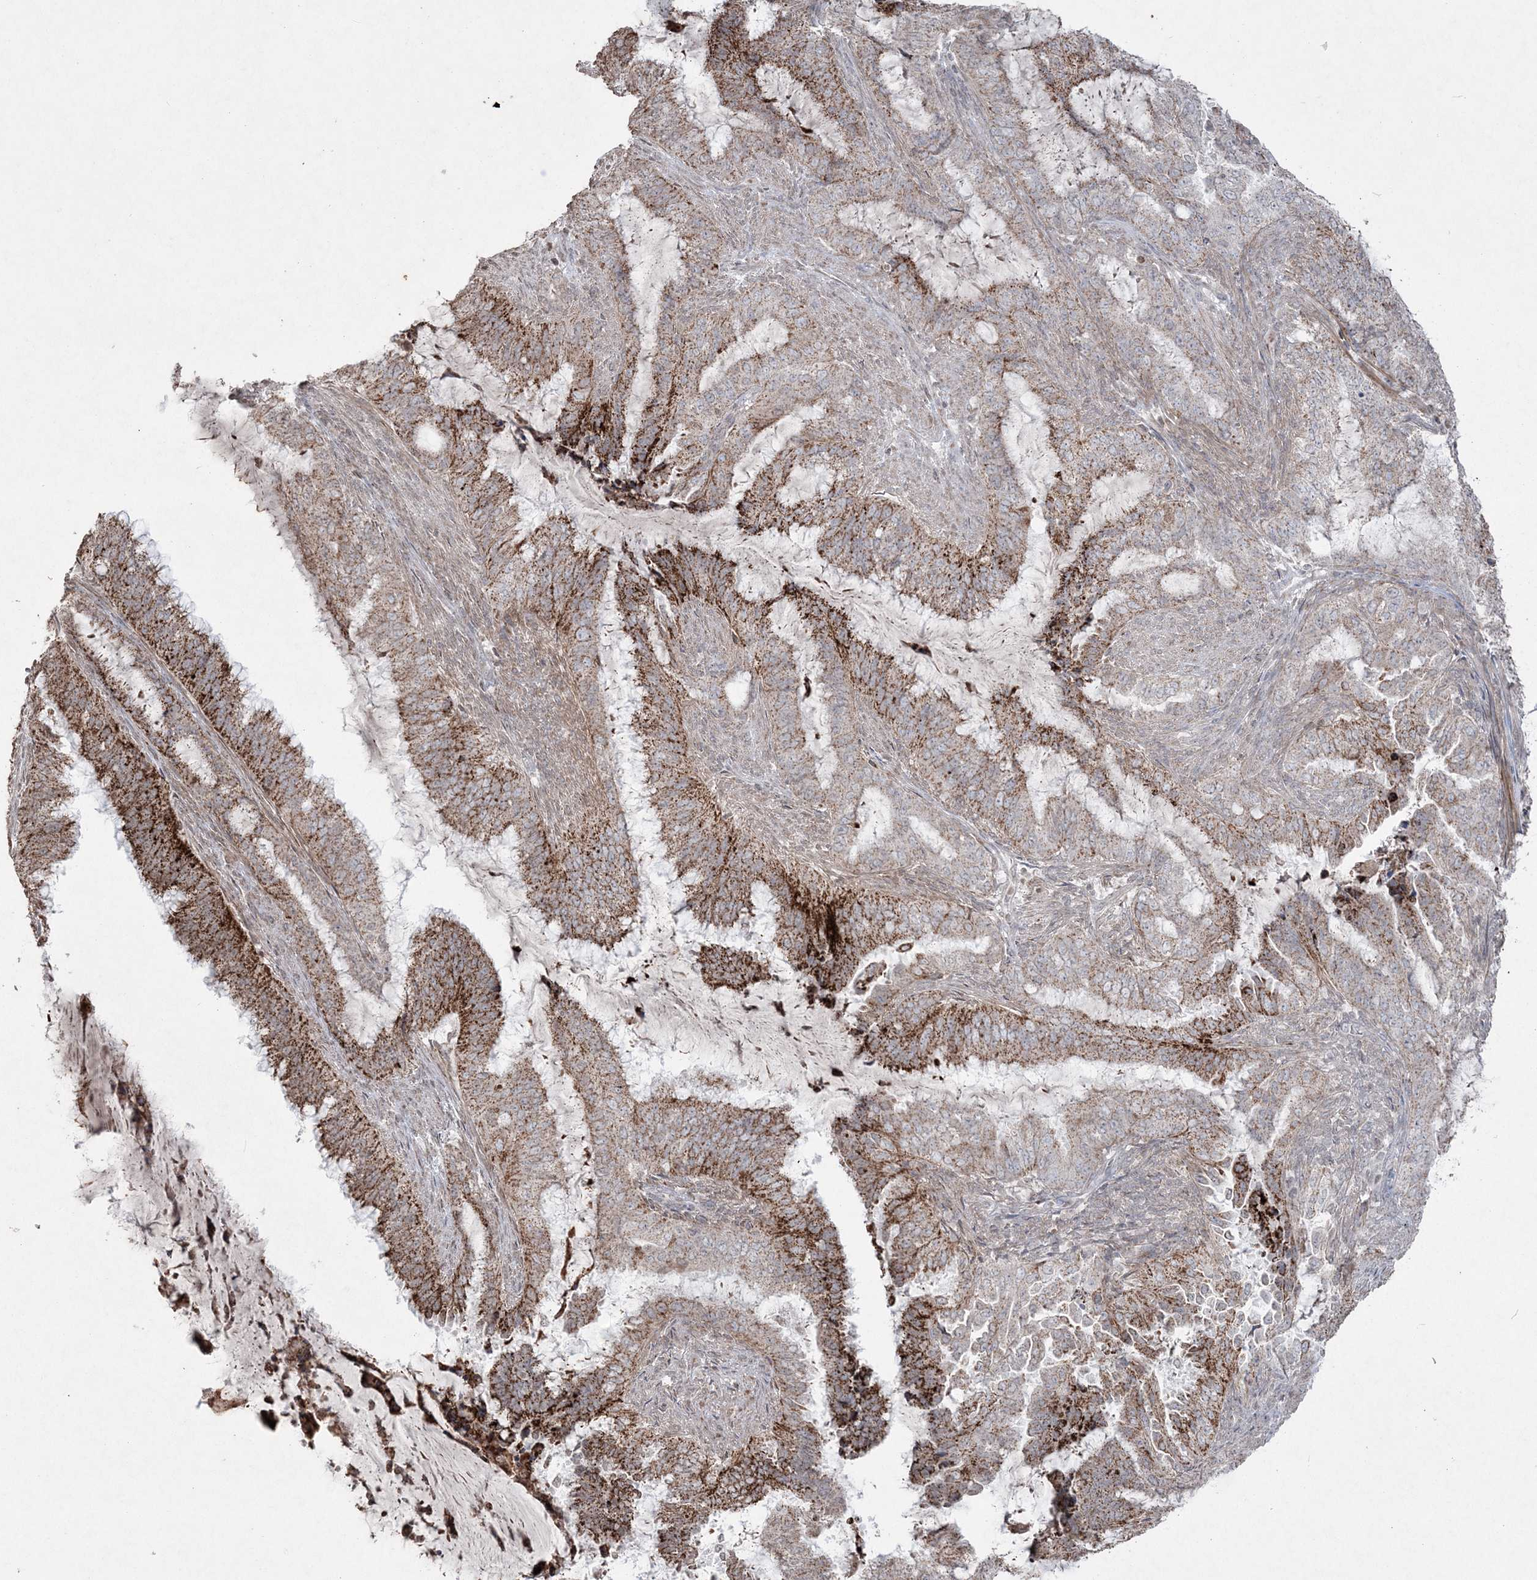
{"staining": {"intensity": "strong", "quantity": "25%-75%", "location": "cytoplasmic/membranous"}, "tissue": "endometrial cancer", "cell_type": "Tumor cells", "image_type": "cancer", "snomed": [{"axis": "morphology", "description": "Adenocarcinoma, NOS"}, {"axis": "topography", "description": "Endometrium"}], "caption": "Immunohistochemistry (DAB) staining of human endometrial adenocarcinoma exhibits strong cytoplasmic/membranous protein positivity in about 25%-75% of tumor cells.", "gene": "TTC7A", "patient": {"sex": "female", "age": 51}}